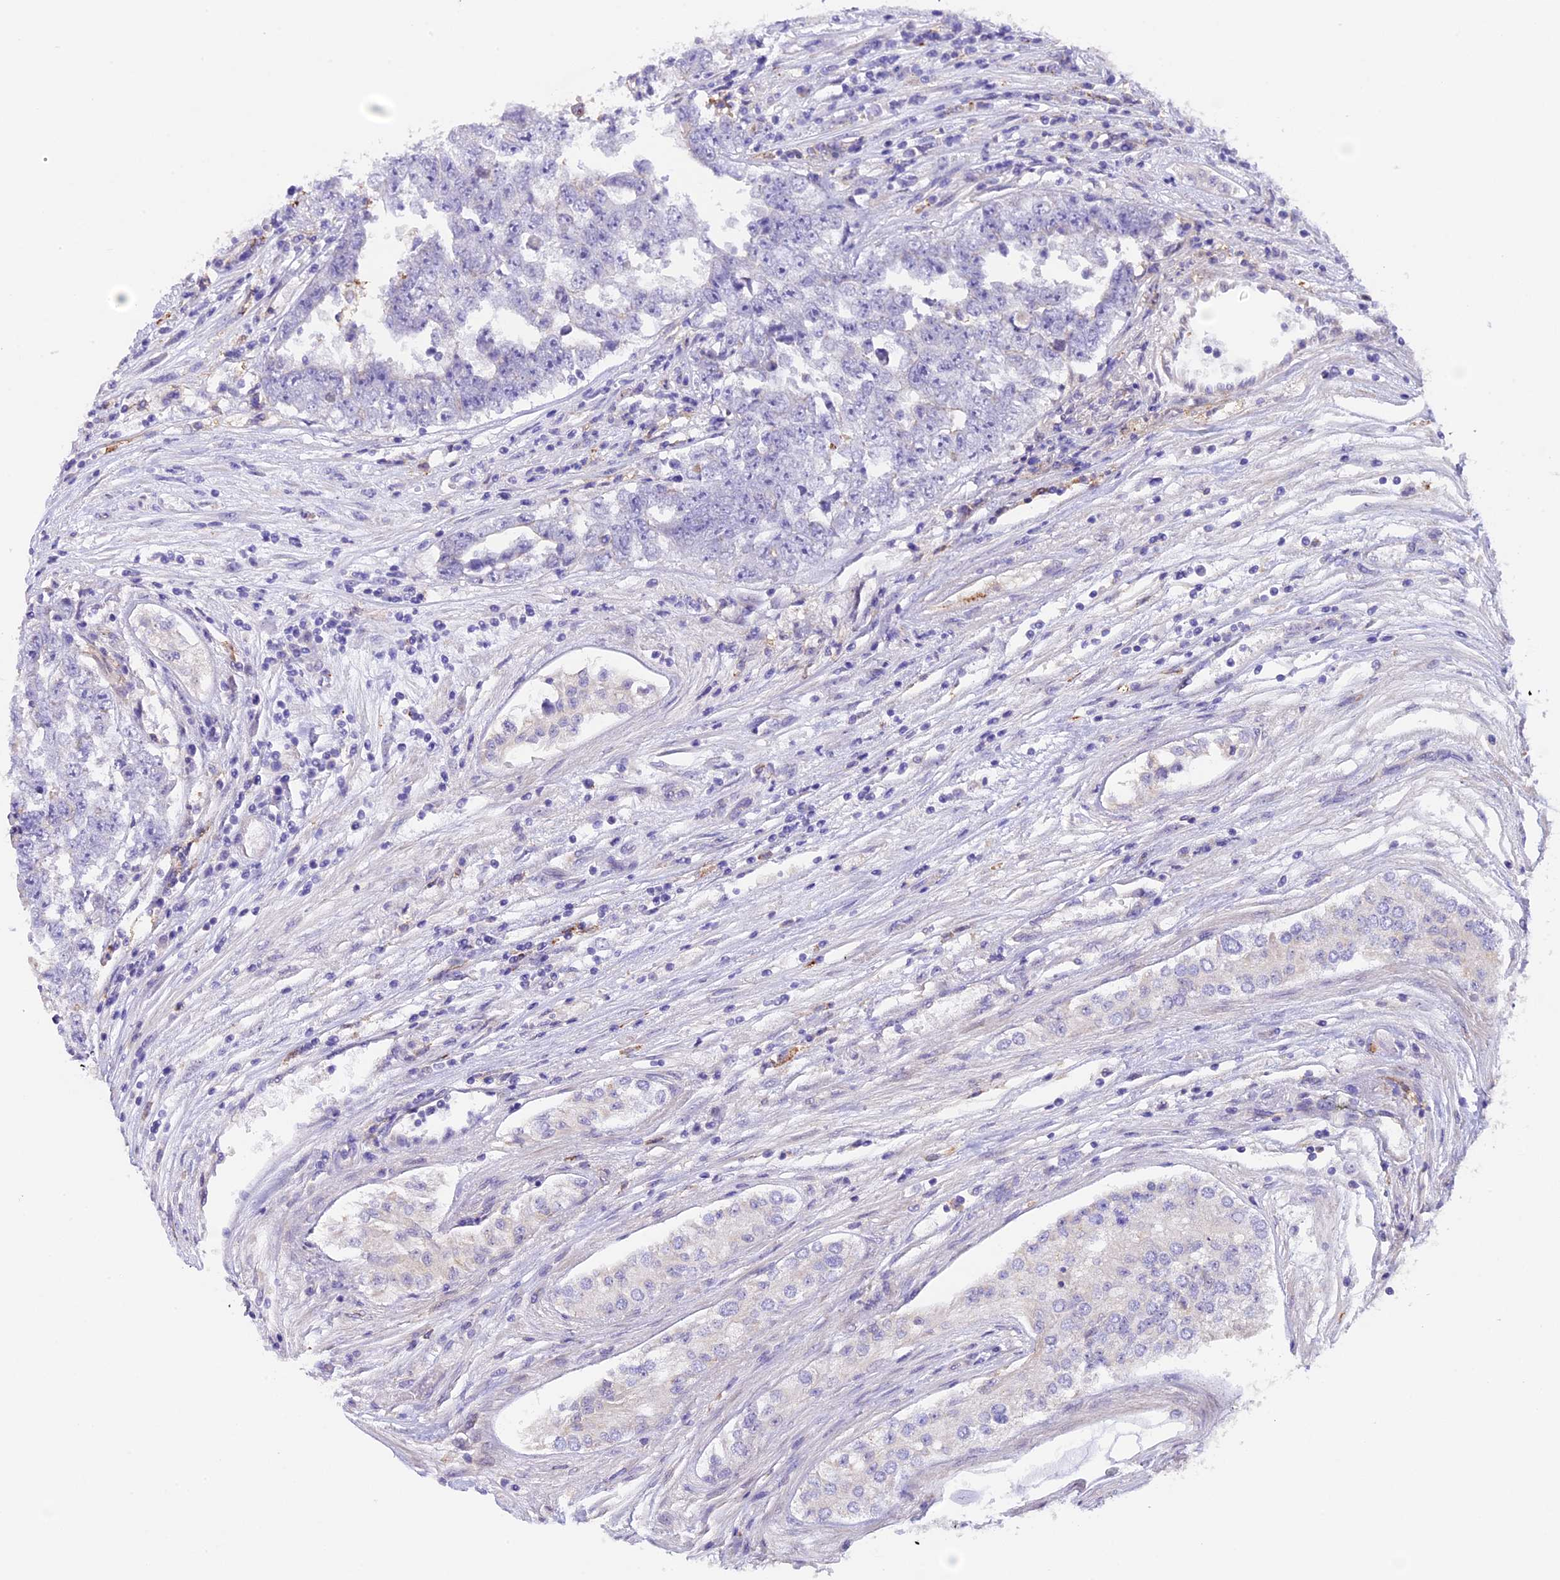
{"staining": {"intensity": "negative", "quantity": "none", "location": "none"}, "tissue": "testis cancer", "cell_type": "Tumor cells", "image_type": "cancer", "snomed": [{"axis": "morphology", "description": "Carcinoma, Embryonal, NOS"}, {"axis": "topography", "description": "Testis"}], "caption": "IHC of human testis cancer (embryonal carcinoma) reveals no staining in tumor cells.", "gene": "NOD2", "patient": {"sex": "male", "age": 25}}